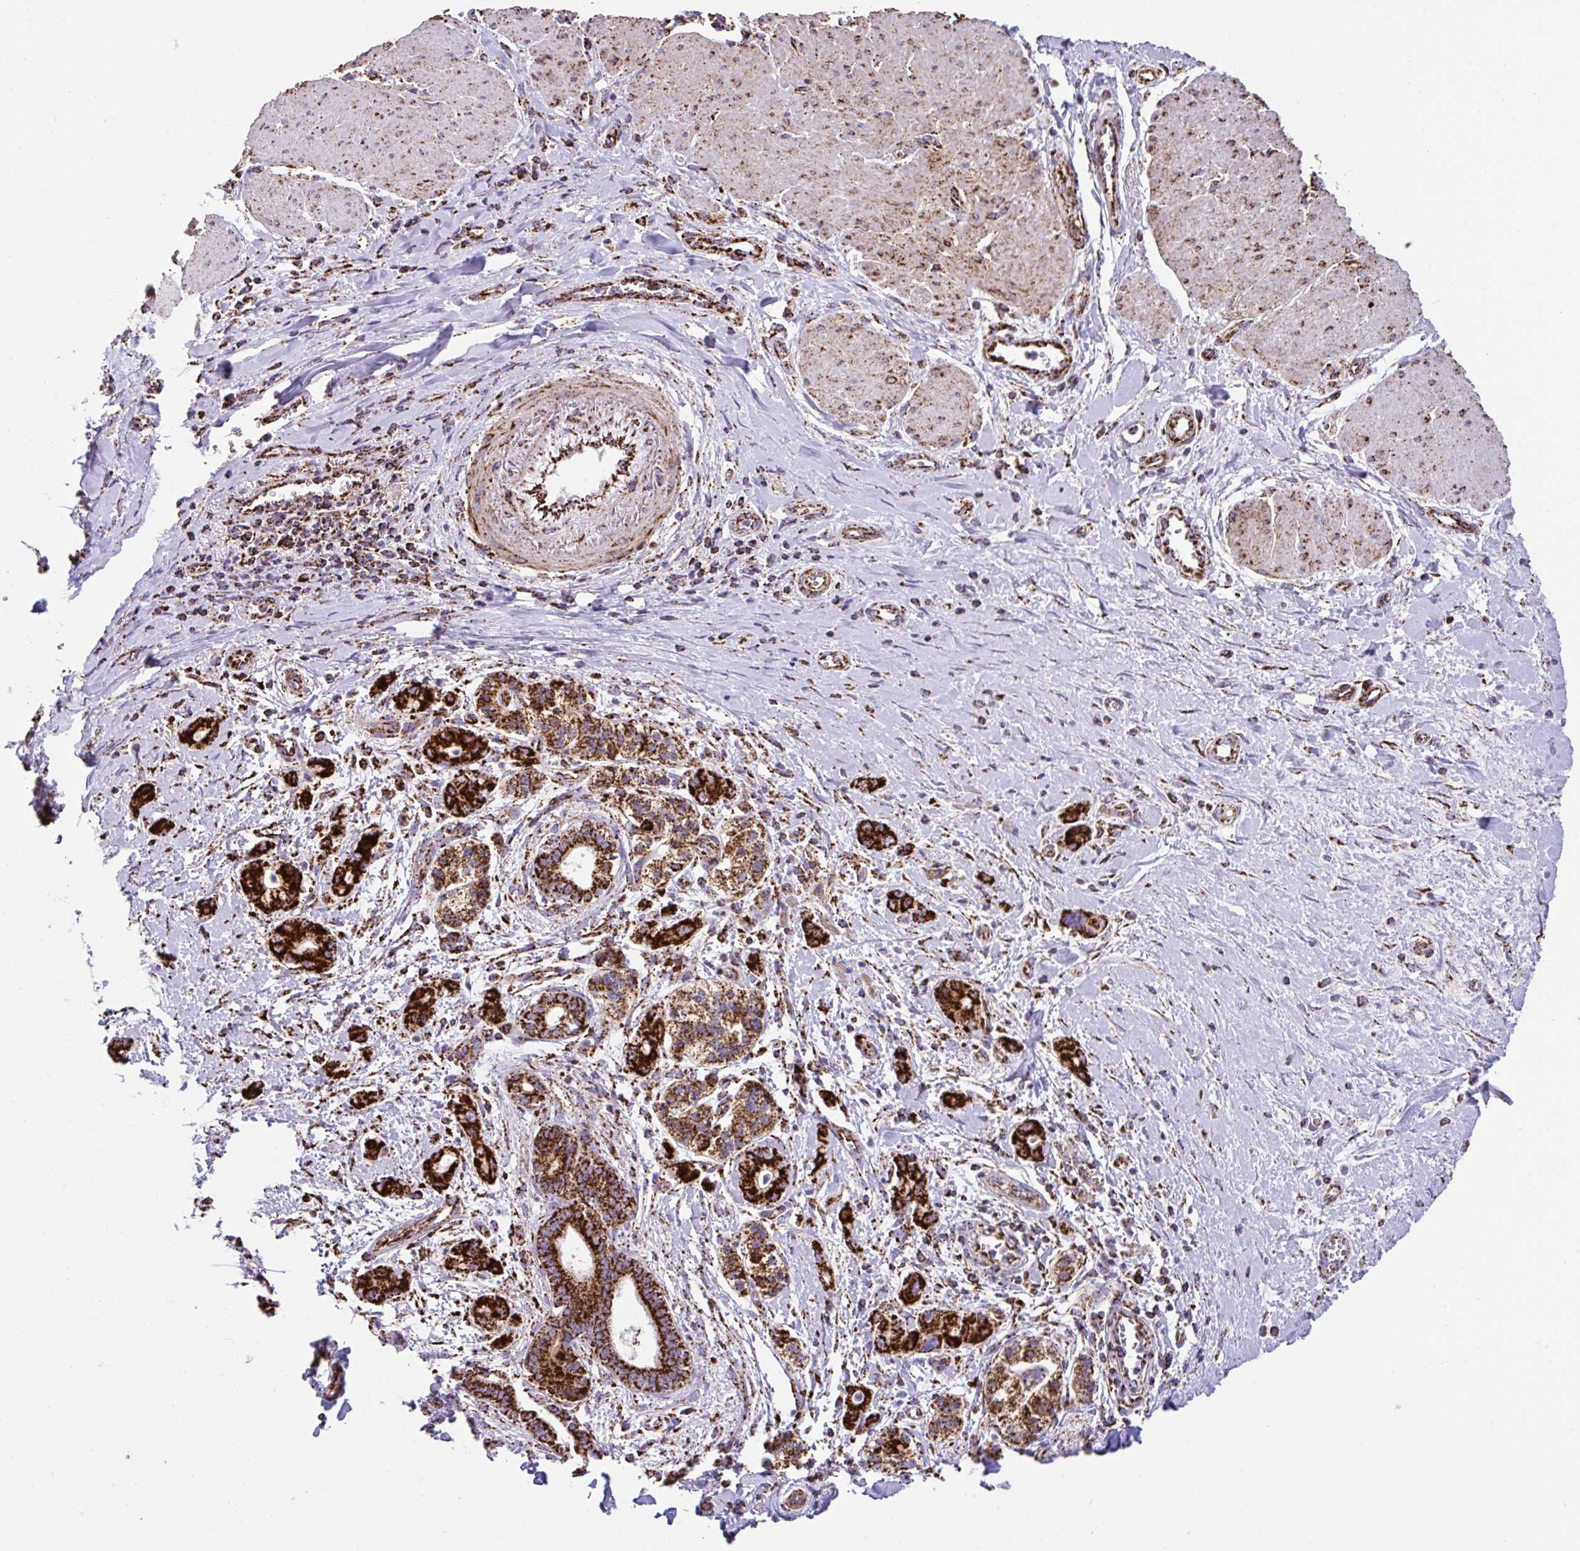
{"staining": {"intensity": "strong", "quantity": ">75%", "location": "cytoplasmic/membranous"}, "tissue": "pancreatic cancer", "cell_type": "Tumor cells", "image_type": "cancer", "snomed": [{"axis": "morphology", "description": "Adenocarcinoma, NOS"}, {"axis": "topography", "description": "Pancreas"}], "caption": "This micrograph shows immunohistochemistry (IHC) staining of human pancreatic adenocarcinoma, with high strong cytoplasmic/membranous expression in about >75% of tumor cells.", "gene": "ANKRD33B", "patient": {"sex": "male", "age": 68}}